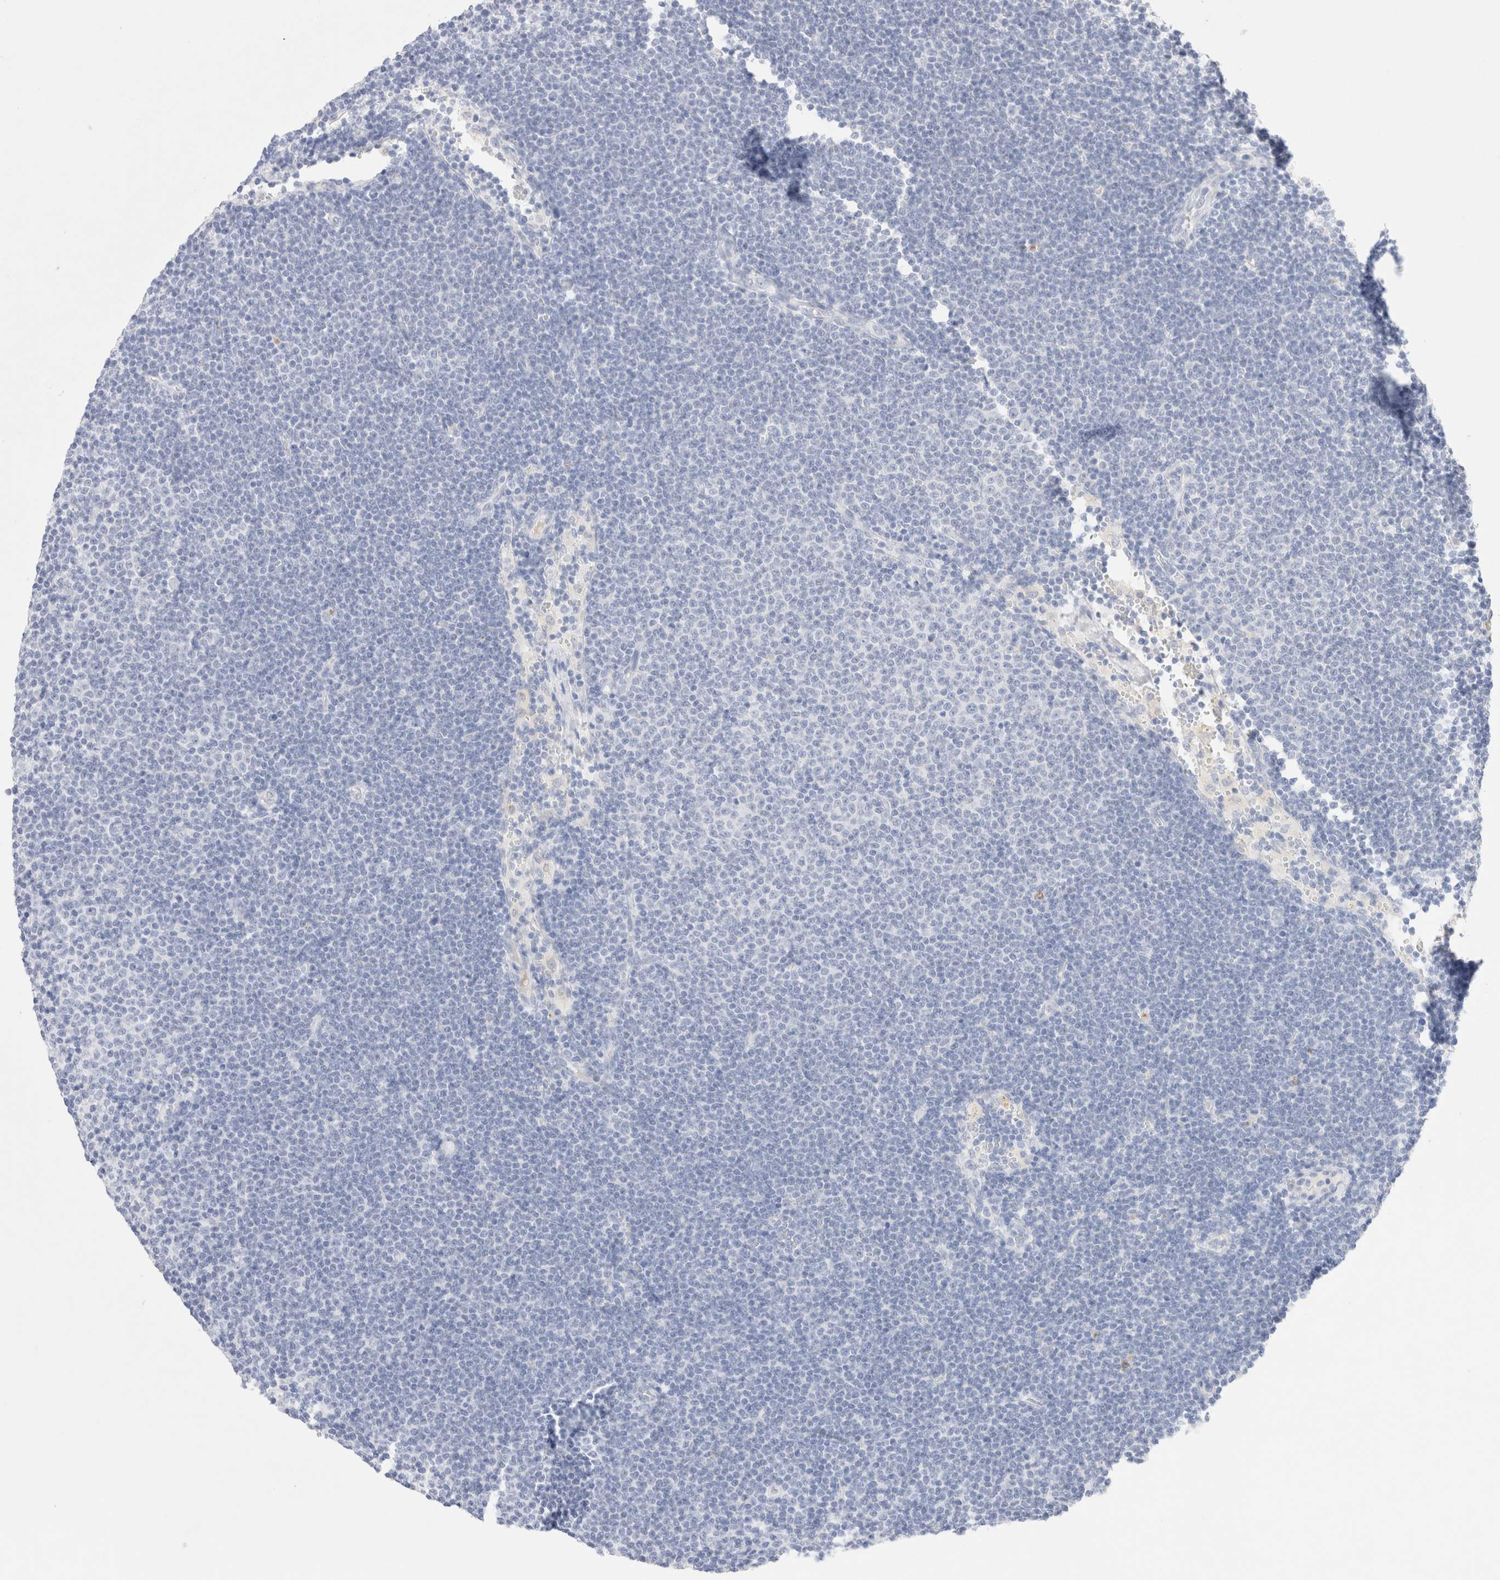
{"staining": {"intensity": "negative", "quantity": "none", "location": "none"}, "tissue": "lymphoma", "cell_type": "Tumor cells", "image_type": "cancer", "snomed": [{"axis": "morphology", "description": "Malignant lymphoma, non-Hodgkin's type, Low grade"}, {"axis": "topography", "description": "Lymph node"}], "caption": "This is an IHC photomicrograph of malignant lymphoma, non-Hodgkin's type (low-grade). There is no positivity in tumor cells.", "gene": "EPCAM", "patient": {"sex": "female", "age": 53}}